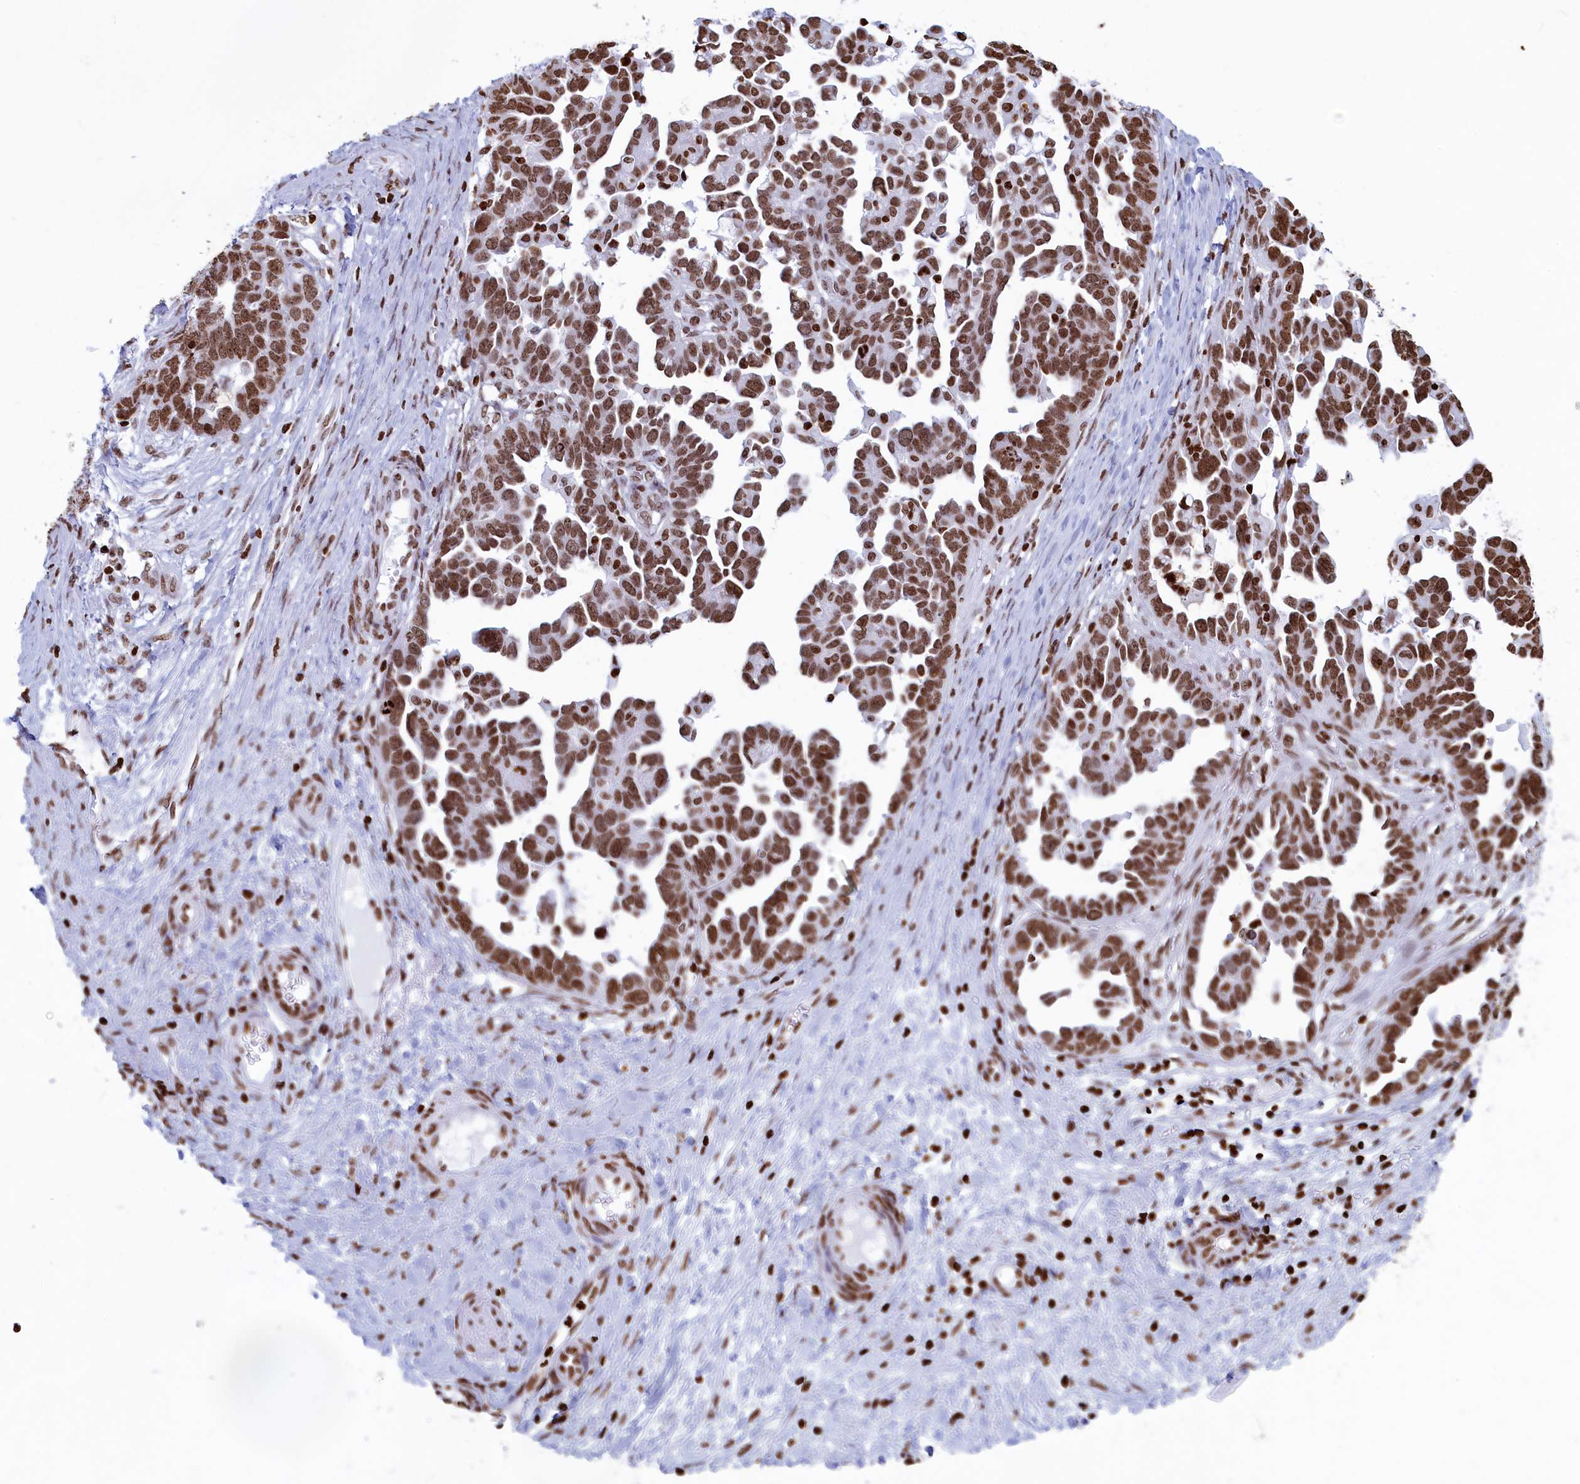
{"staining": {"intensity": "moderate", "quantity": ">75%", "location": "nuclear"}, "tissue": "ovarian cancer", "cell_type": "Tumor cells", "image_type": "cancer", "snomed": [{"axis": "morphology", "description": "Cystadenocarcinoma, serous, NOS"}, {"axis": "topography", "description": "Ovary"}], "caption": "Tumor cells display medium levels of moderate nuclear expression in approximately >75% of cells in human ovarian serous cystadenocarcinoma.", "gene": "APOBEC3A", "patient": {"sex": "female", "age": 54}}